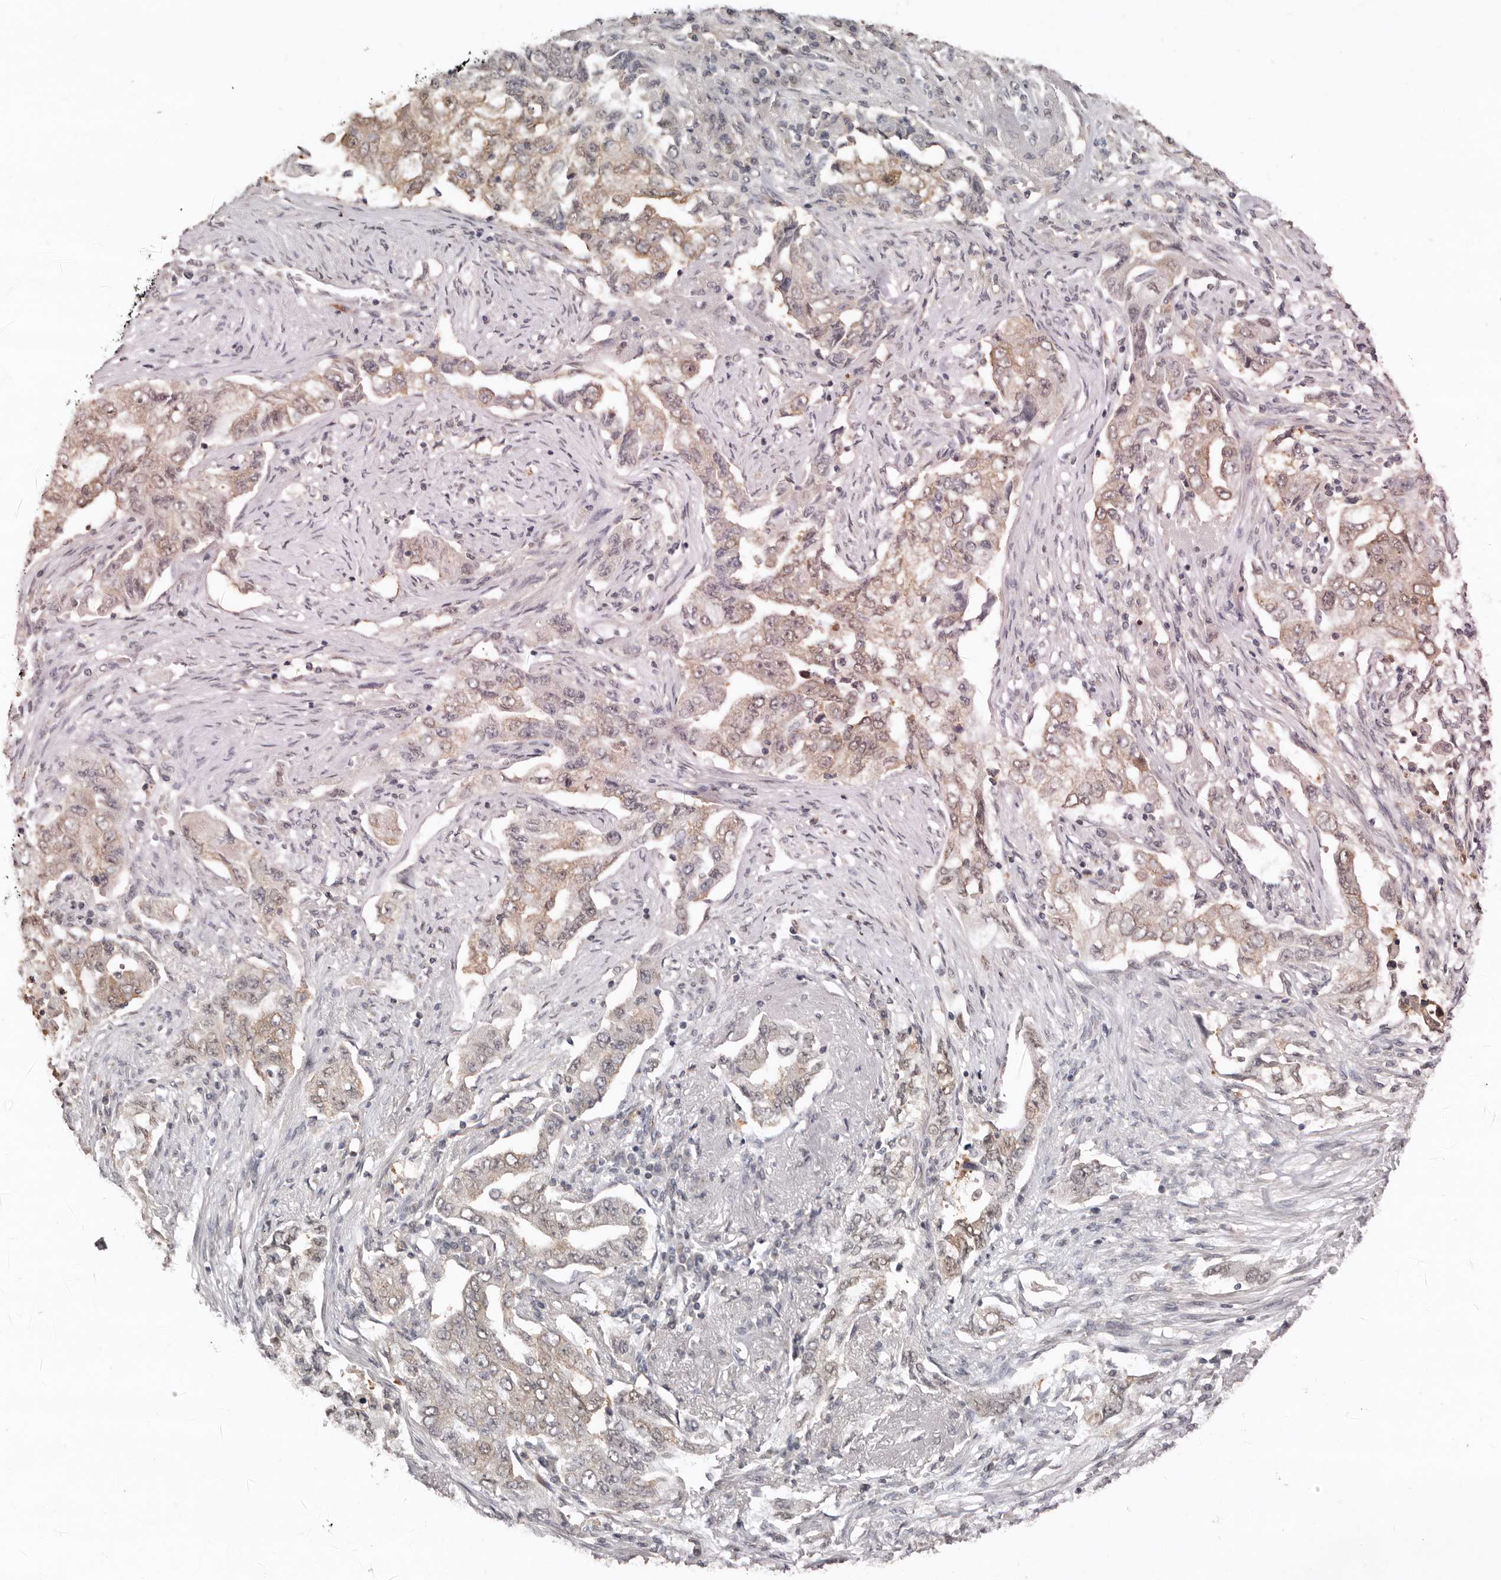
{"staining": {"intensity": "weak", "quantity": "25%-75%", "location": "cytoplasmic/membranous"}, "tissue": "lung cancer", "cell_type": "Tumor cells", "image_type": "cancer", "snomed": [{"axis": "morphology", "description": "Adenocarcinoma, NOS"}, {"axis": "topography", "description": "Lung"}], "caption": "The micrograph shows staining of lung cancer (adenocarcinoma), revealing weak cytoplasmic/membranous protein staining (brown color) within tumor cells.", "gene": "SULT1E1", "patient": {"sex": "female", "age": 51}}